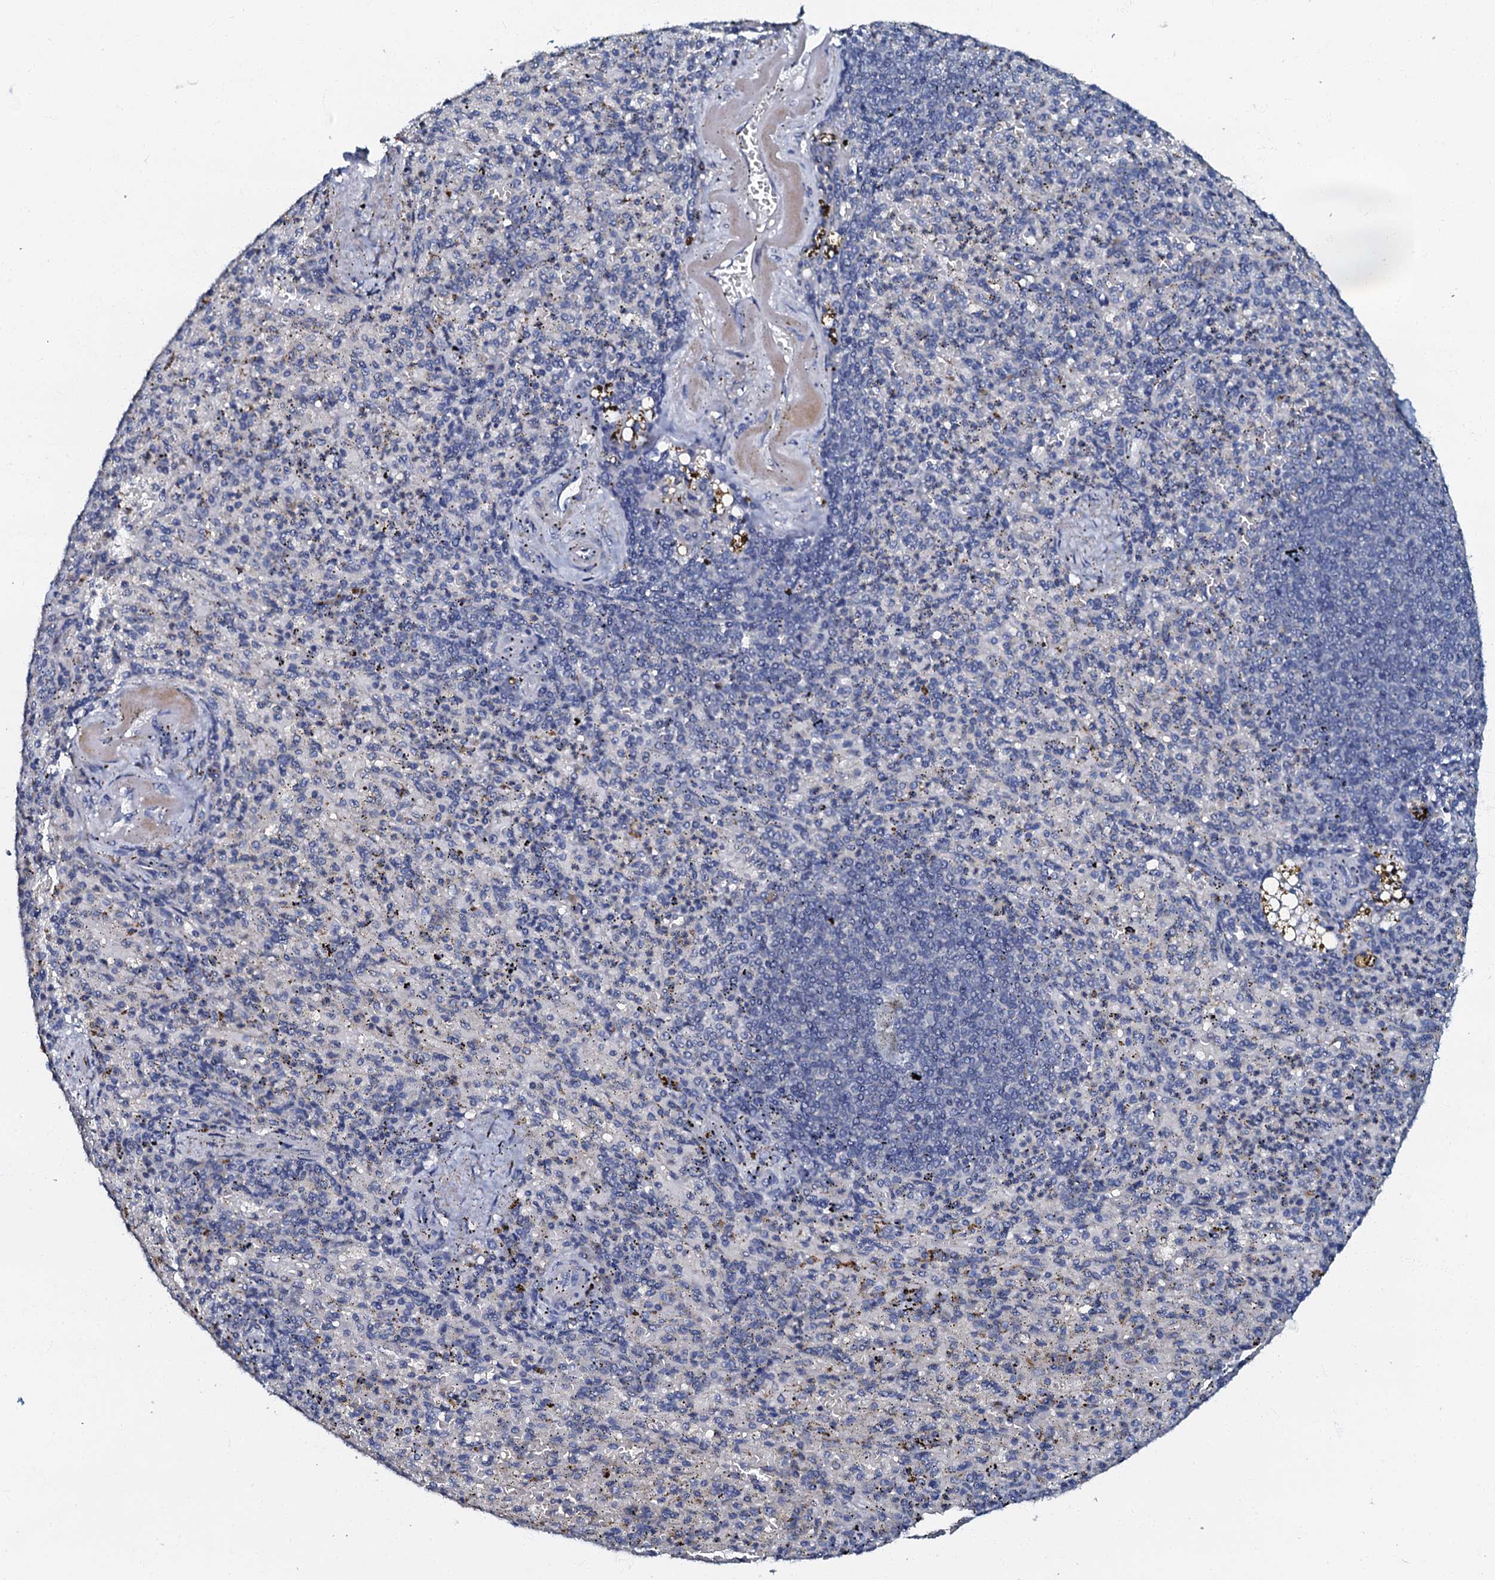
{"staining": {"intensity": "negative", "quantity": "none", "location": "none"}, "tissue": "spleen", "cell_type": "Cells in red pulp", "image_type": "normal", "snomed": [{"axis": "morphology", "description": "Normal tissue, NOS"}, {"axis": "topography", "description": "Spleen"}], "caption": "The photomicrograph reveals no staining of cells in red pulp in normal spleen.", "gene": "OLAH", "patient": {"sex": "female", "age": 74}}